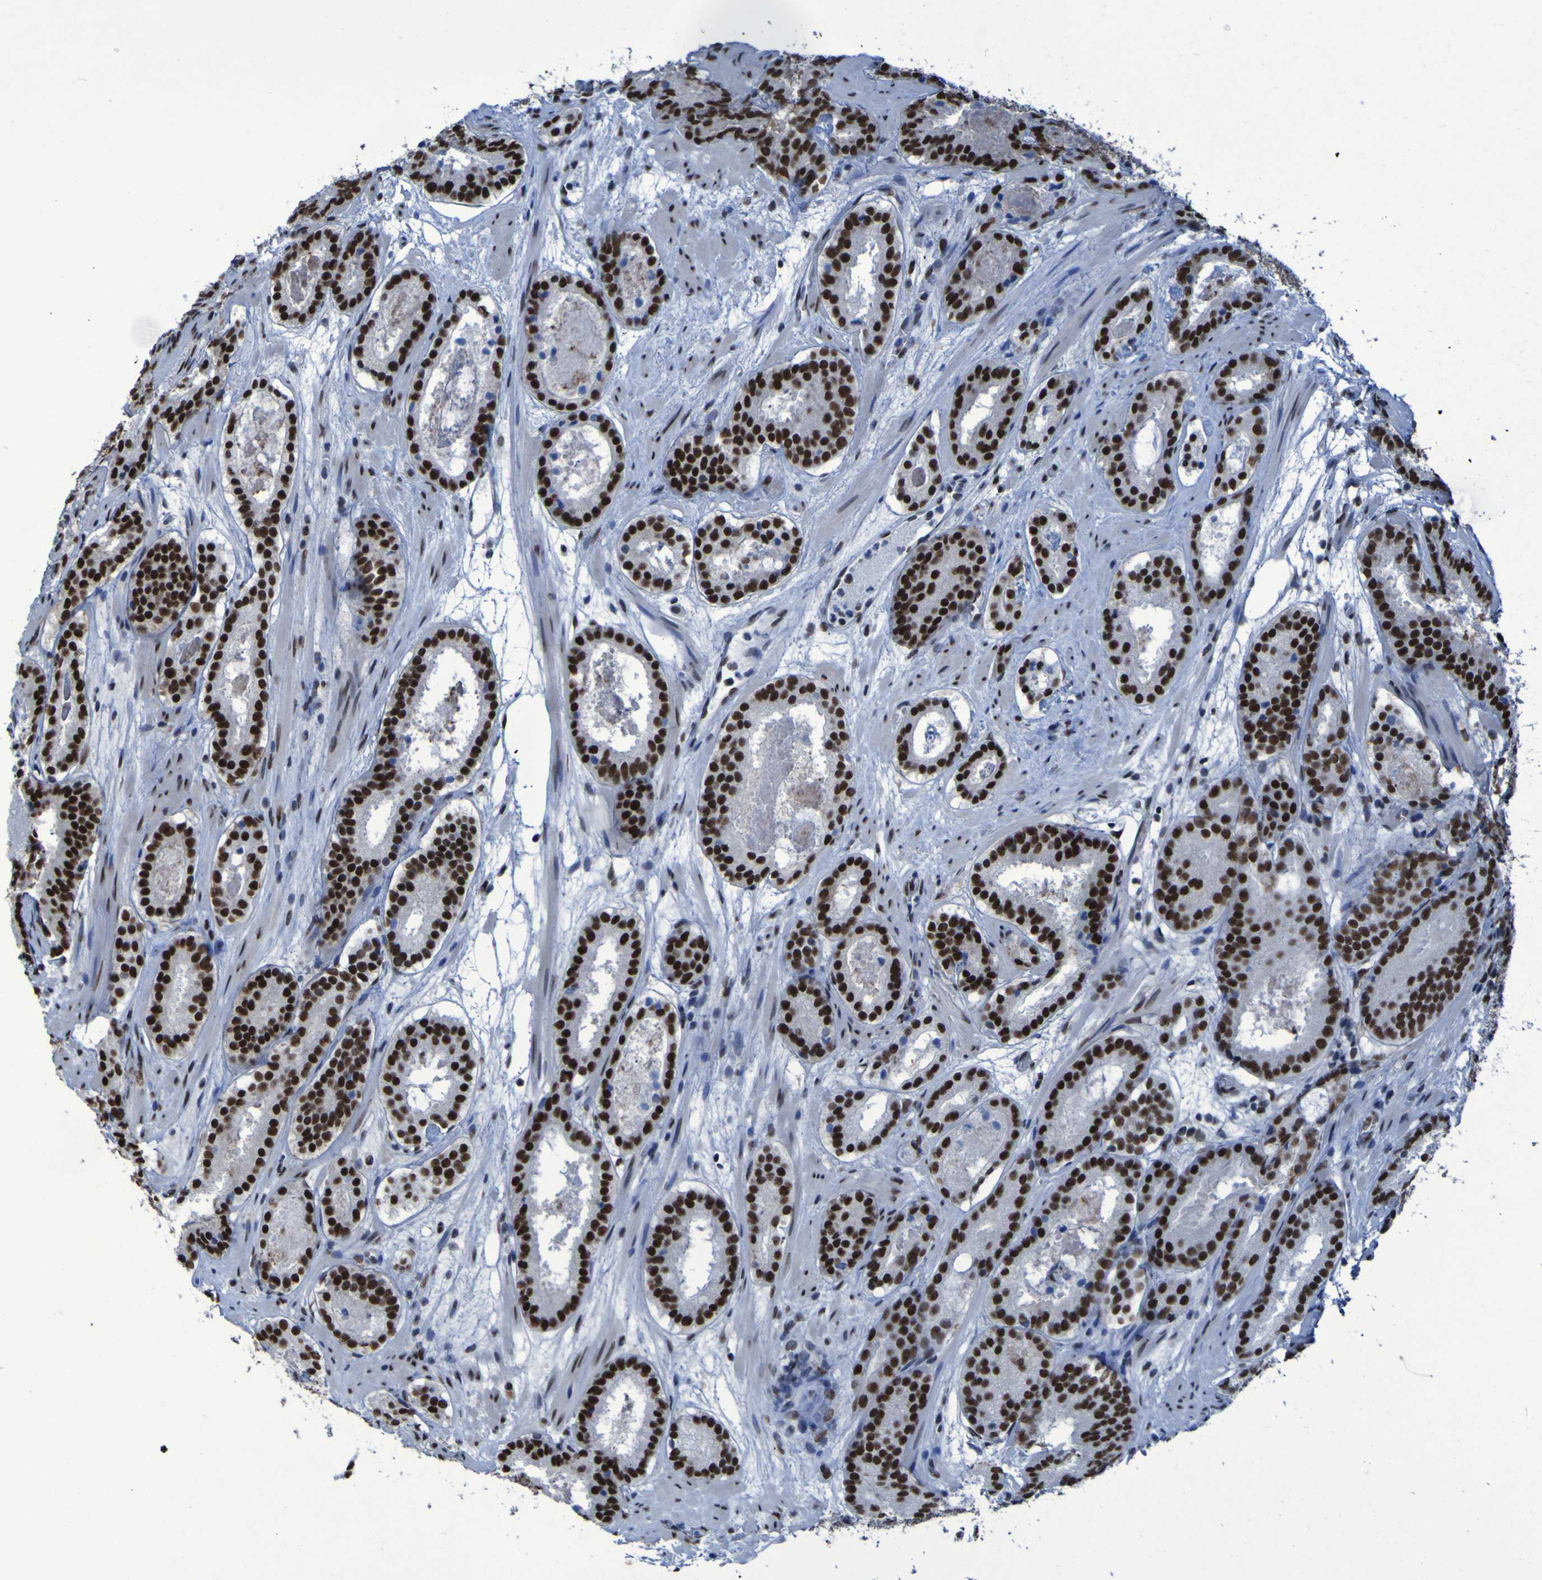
{"staining": {"intensity": "strong", "quantity": ">75%", "location": "nuclear"}, "tissue": "prostate cancer", "cell_type": "Tumor cells", "image_type": "cancer", "snomed": [{"axis": "morphology", "description": "Adenocarcinoma, Low grade"}, {"axis": "topography", "description": "Prostate"}], "caption": "Protein expression analysis of human prostate cancer (low-grade adenocarcinoma) reveals strong nuclear expression in about >75% of tumor cells.", "gene": "HNRNPR", "patient": {"sex": "male", "age": 69}}